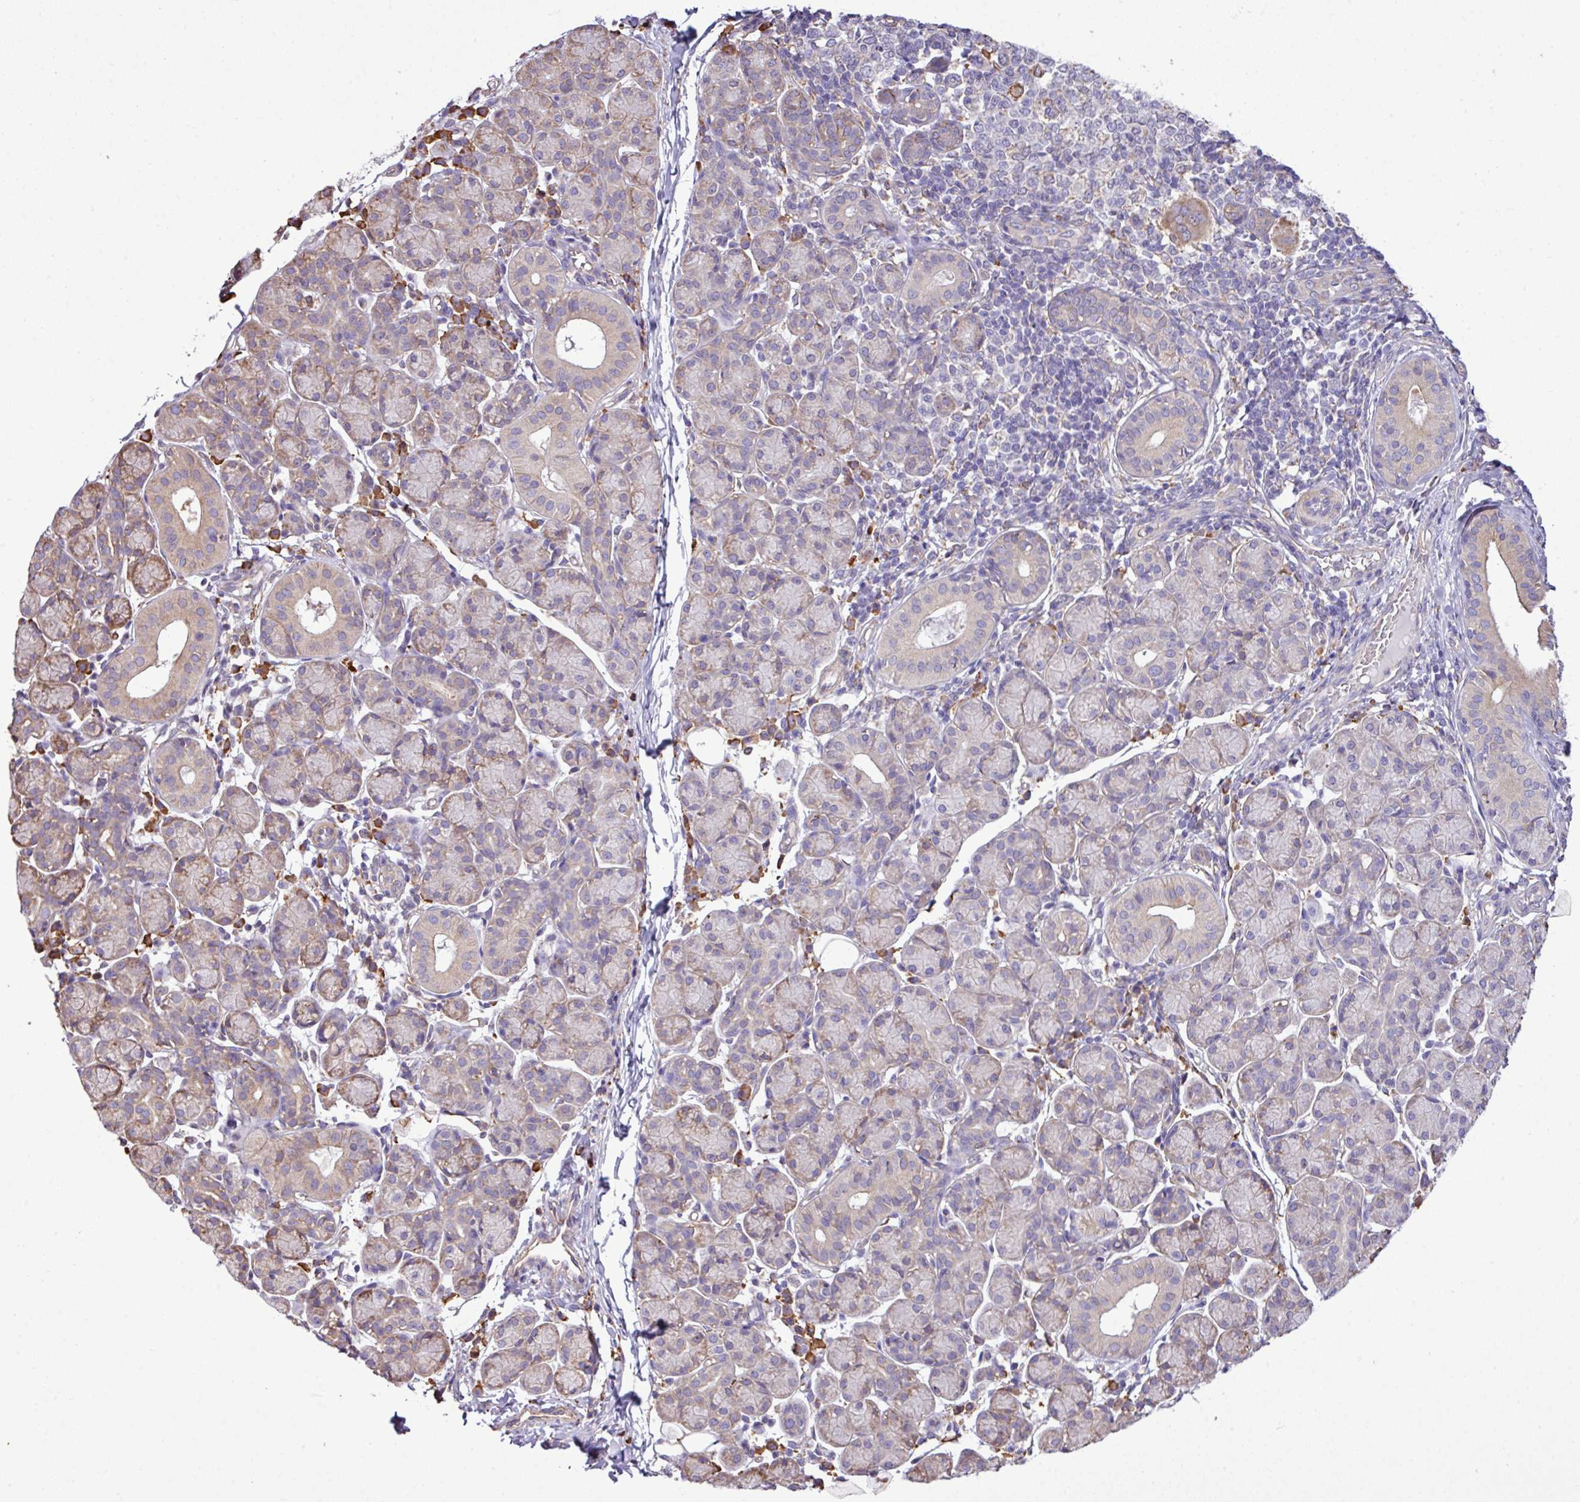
{"staining": {"intensity": "weak", "quantity": "<25%", "location": "cytoplasmic/membranous"}, "tissue": "salivary gland", "cell_type": "Glandular cells", "image_type": "normal", "snomed": [{"axis": "morphology", "description": "Normal tissue, NOS"}, {"axis": "morphology", "description": "Inflammation, NOS"}, {"axis": "topography", "description": "Lymph node"}, {"axis": "topography", "description": "Salivary gland"}], "caption": "Micrograph shows no significant protein expression in glandular cells of normal salivary gland. (DAB (3,3'-diaminobenzidine) IHC with hematoxylin counter stain).", "gene": "ZSCAN5A", "patient": {"sex": "male", "age": 3}}